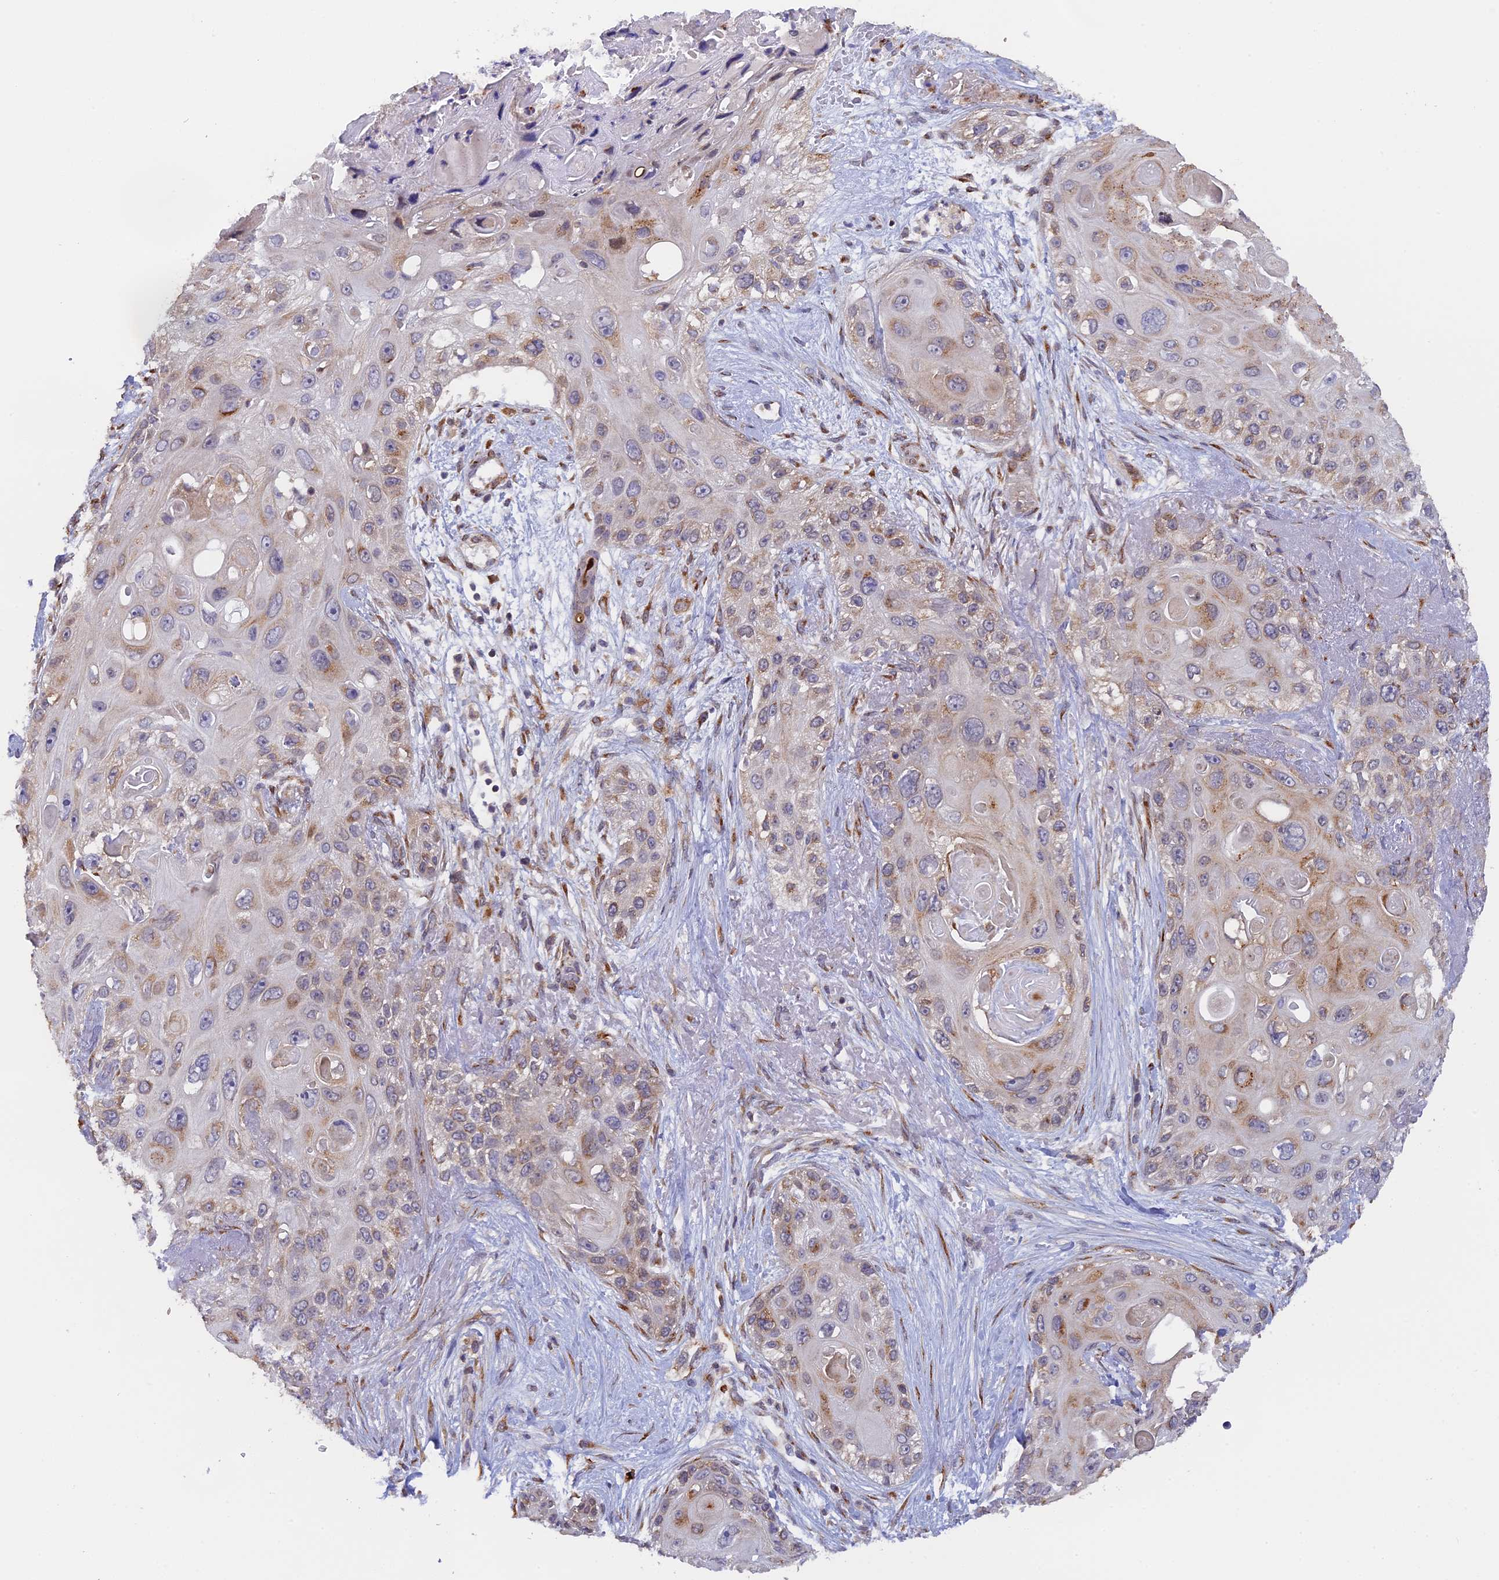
{"staining": {"intensity": "weak", "quantity": "25%-75%", "location": "cytoplasmic/membranous"}, "tissue": "skin cancer", "cell_type": "Tumor cells", "image_type": "cancer", "snomed": [{"axis": "morphology", "description": "Normal tissue, NOS"}, {"axis": "morphology", "description": "Squamous cell carcinoma, NOS"}, {"axis": "topography", "description": "Skin"}], "caption": "A high-resolution photomicrograph shows immunohistochemistry staining of skin cancer, which demonstrates weak cytoplasmic/membranous staining in approximately 25%-75% of tumor cells. Nuclei are stained in blue.", "gene": "SNX17", "patient": {"sex": "male", "age": 72}}